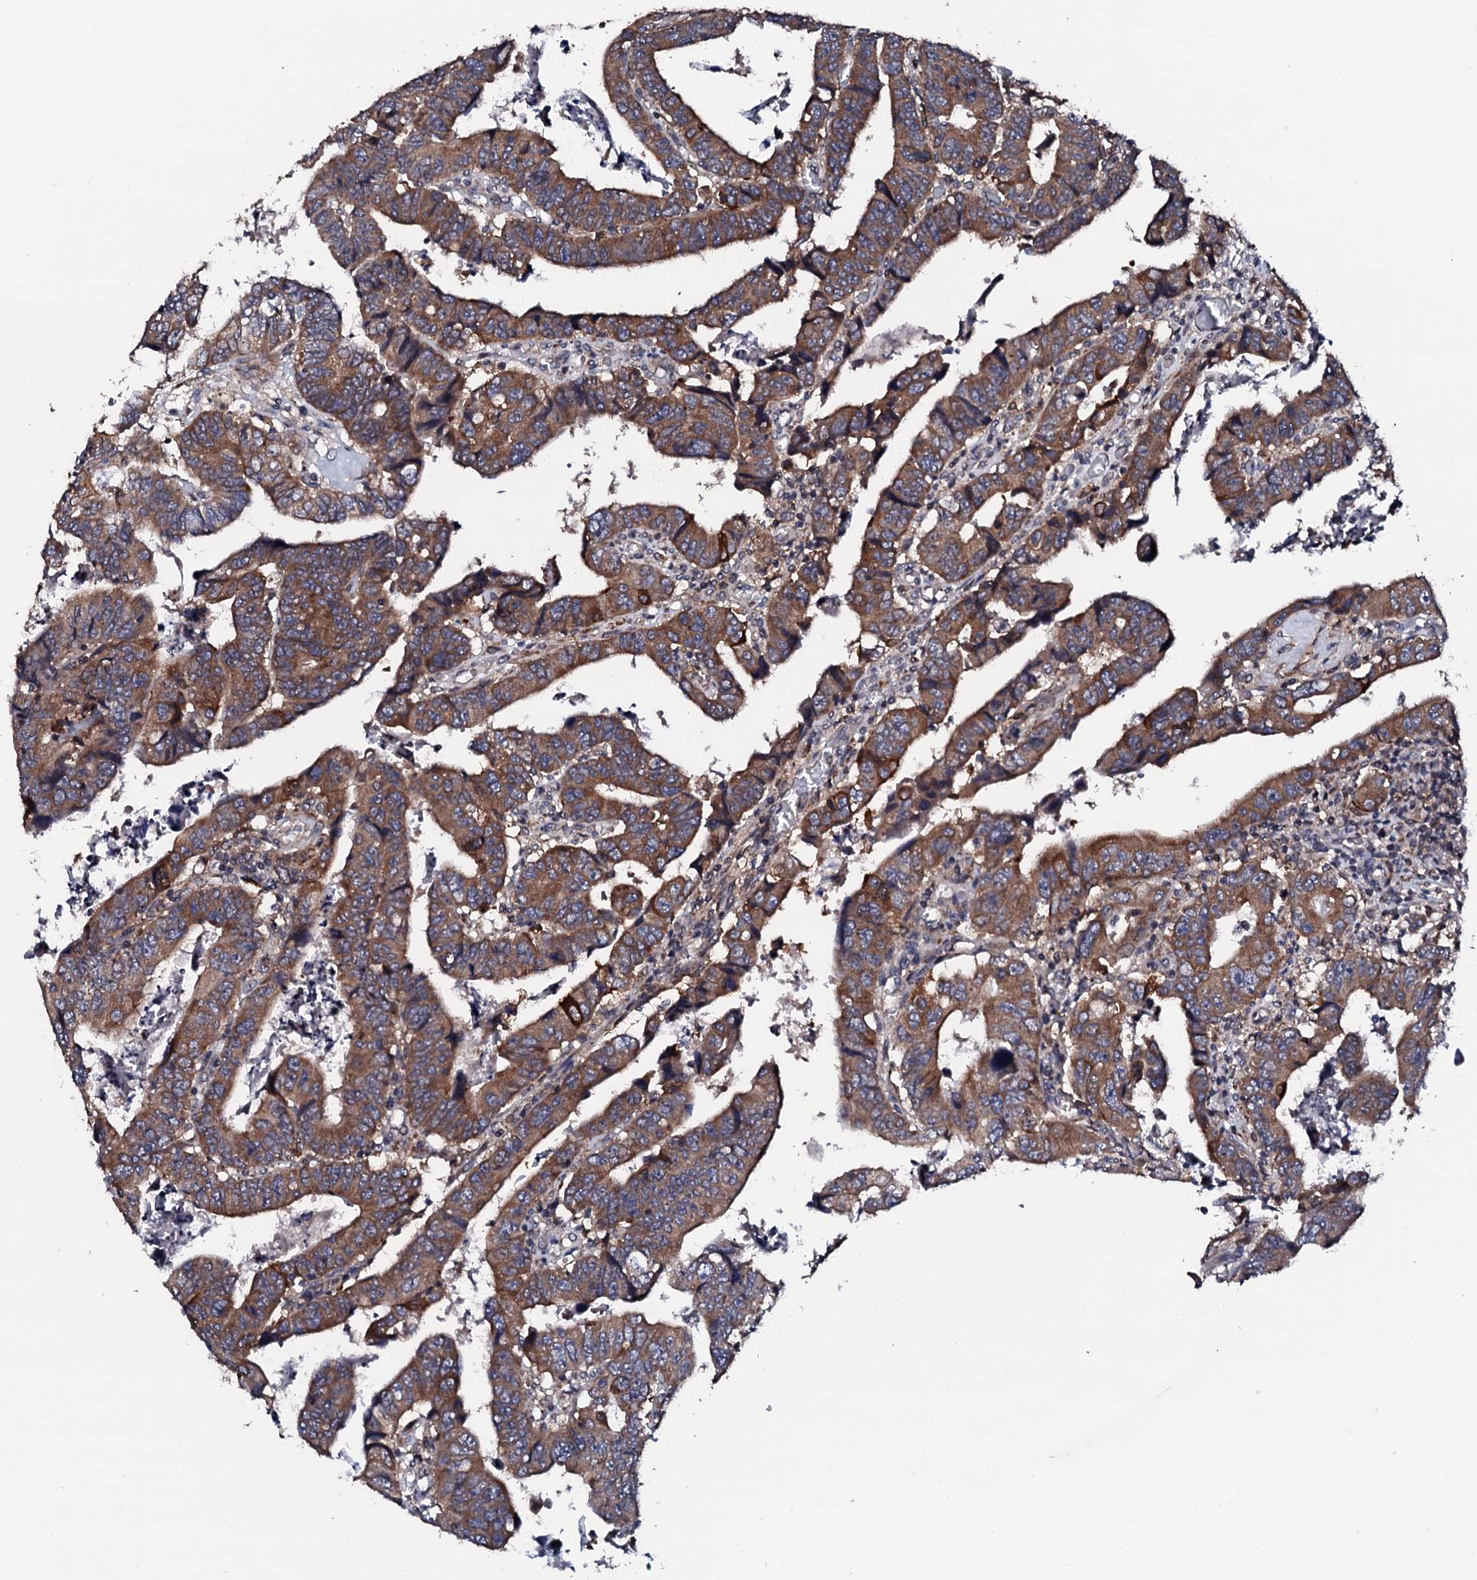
{"staining": {"intensity": "moderate", "quantity": ">75%", "location": "cytoplasmic/membranous"}, "tissue": "colorectal cancer", "cell_type": "Tumor cells", "image_type": "cancer", "snomed": [{"axis": "morphology", "description": "Normal tissue, NOS"}, {"axis": "morphology", "description": "Adenocarcinoma, NOS"}, {"axis": "topography", "description": "Rectum"}], "caption": "A high-resolution photomicrograph shows immunohistochemistry (IHC) staining of colorectal cancer, which demonstrates moderate cytoplasmic/membranous expression in about >75% of tumor cells. (IHC, brightfield microscopy, high magnification).", "gene": "EDC3", "patient": {"sex": "female", "age": 65}}